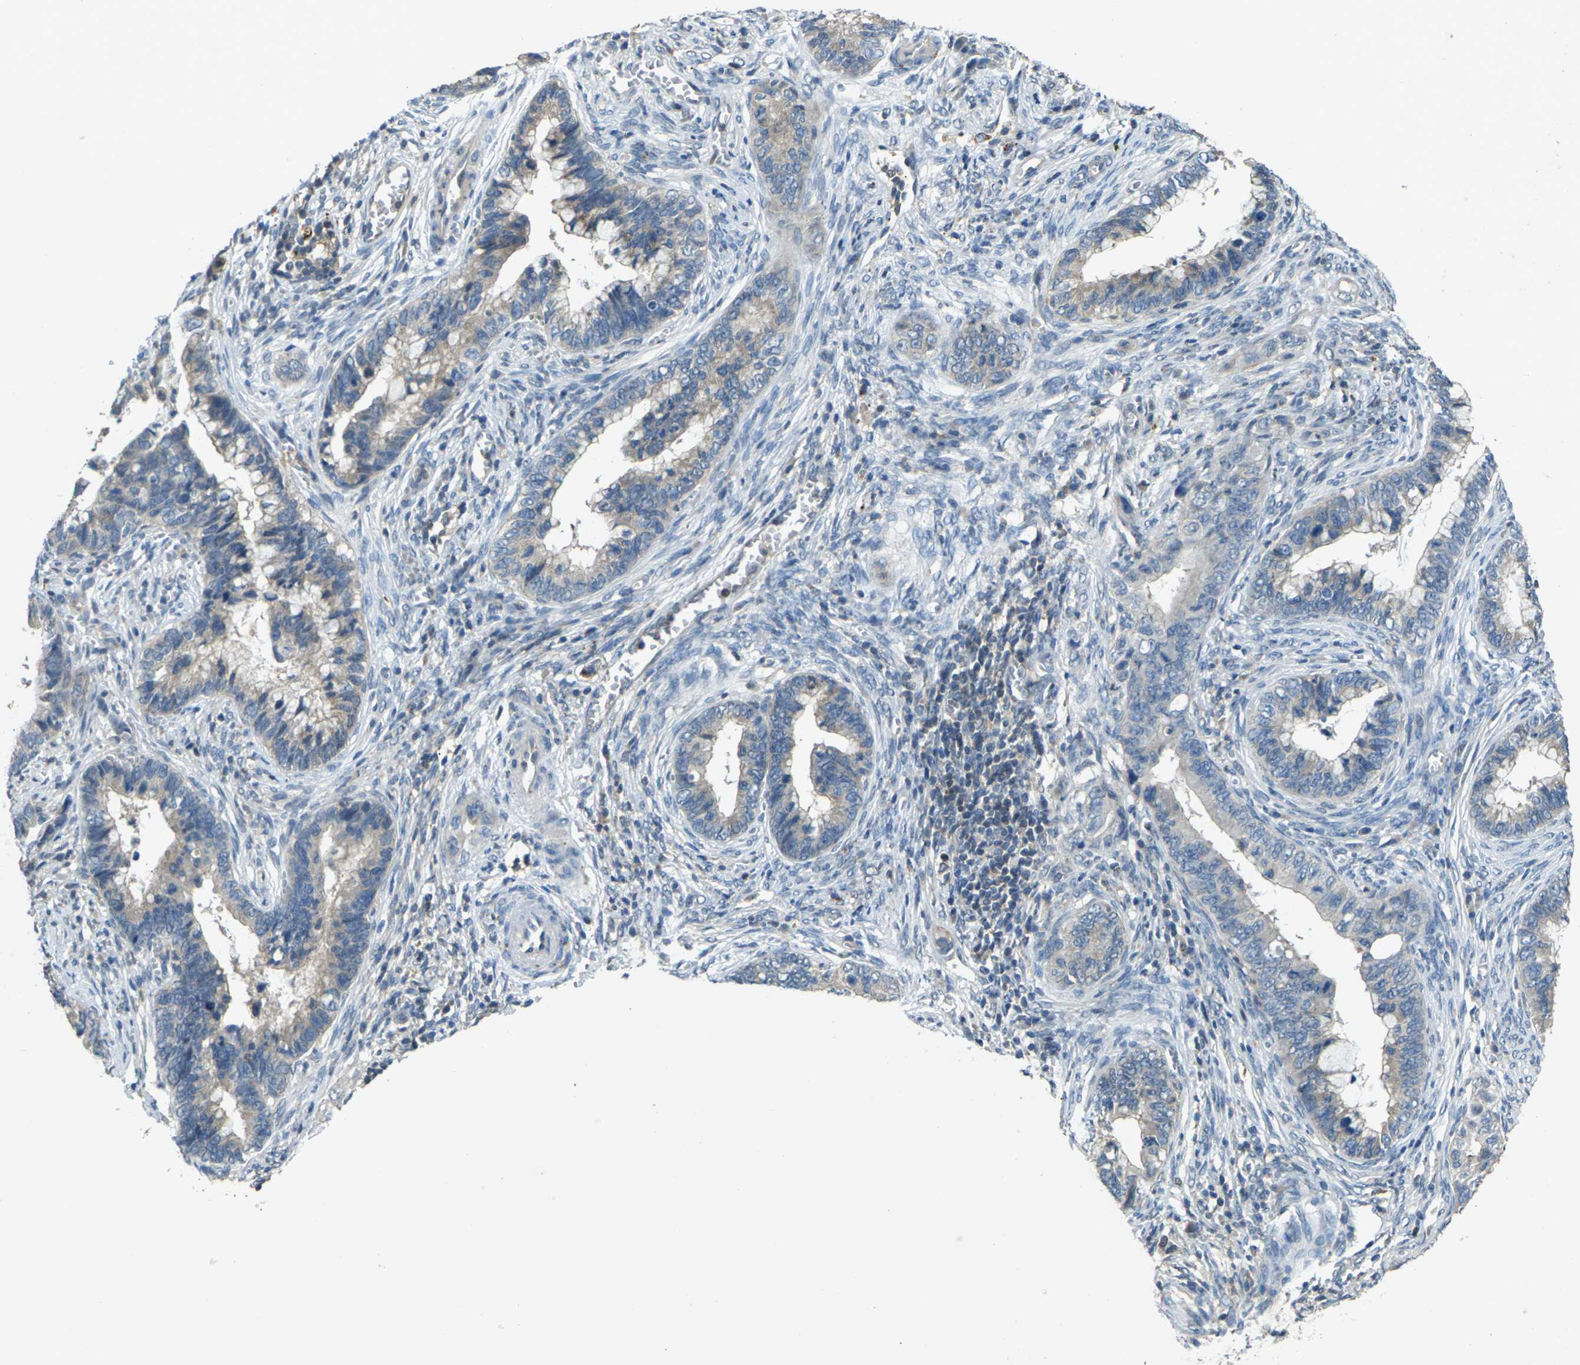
{"staining": {"intensity": "weak", "quantity": "25%-75%", "location": "cytoplasmic/membranous"}, "tissue": "cervical cancer", "cell_type": "Tumor cells", "image_type": "cancer", "snomed": [{"axis": "morphology", "description": "Adenocarcinoma, NOS"}, {"axis": "topography", "description": "Cervix"}], "caption": "Immunohistochemistry (IHC) (DAB (3,3'-diaminobenzidine)) staining of human cervical cancer shows weak cytoplasmic/membranous protein expression in about 25%-75% of tumor cells.", "gene": "SIGLEC14", "patient": {"sex": "female", "age": 44}}